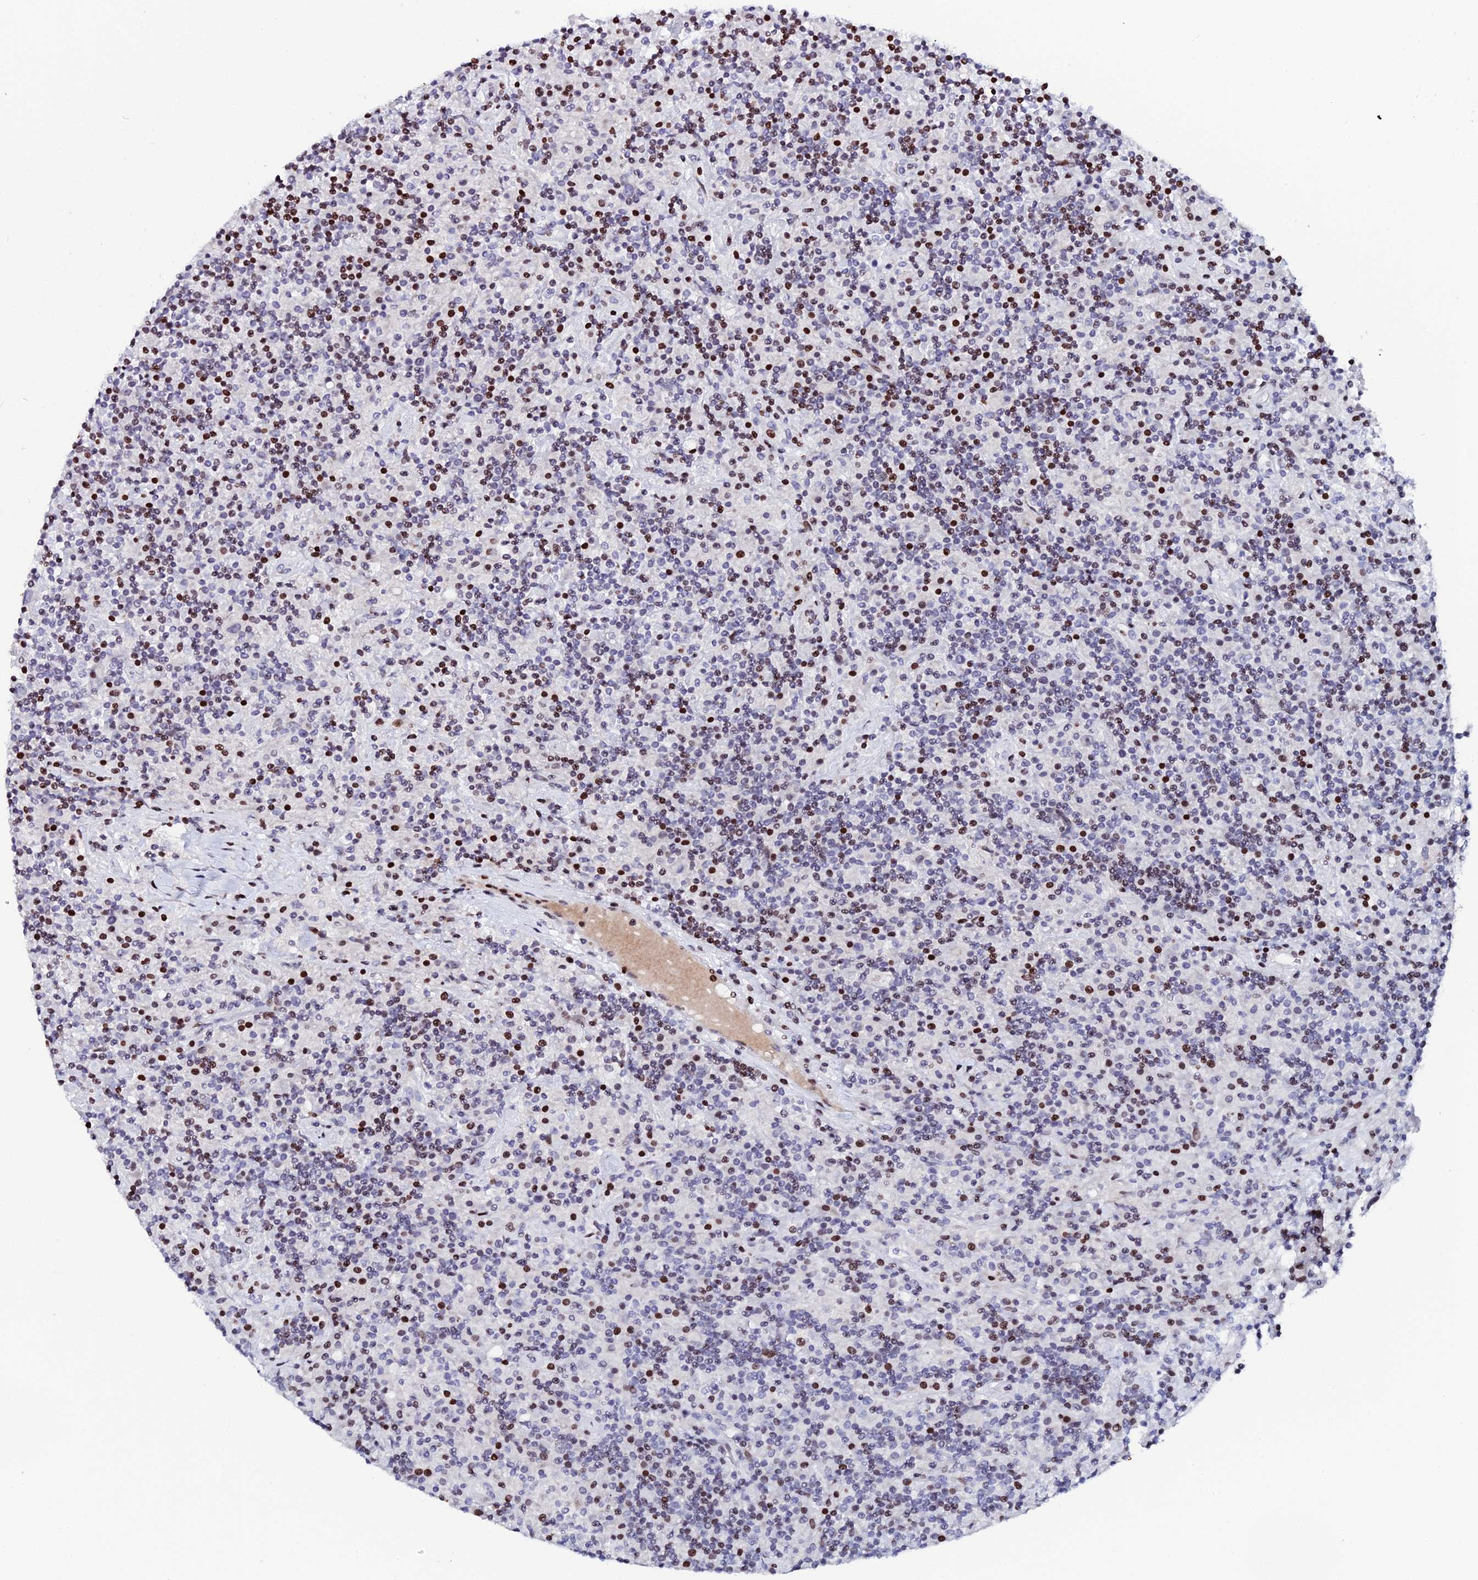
{"staining": {"intensity": "negative", "quantity": "none", "location": "none"}, "tissue": "lymphoma", "cell_type": "Tumor cells", "image_type": "cancer", "snomed": [{"axis": "morphology", "description": "Hodgkin's disease, NOS"}, {"axis": "topography", "description": "Lymph node"}], "caption": "This is a micrograph of immunohistochemistry (IHC) staining of Hodgkin's disease, which shows no expression in tumor cells.", "gene": "MYNN", "patient": {"sex": "male", "age": 70}}